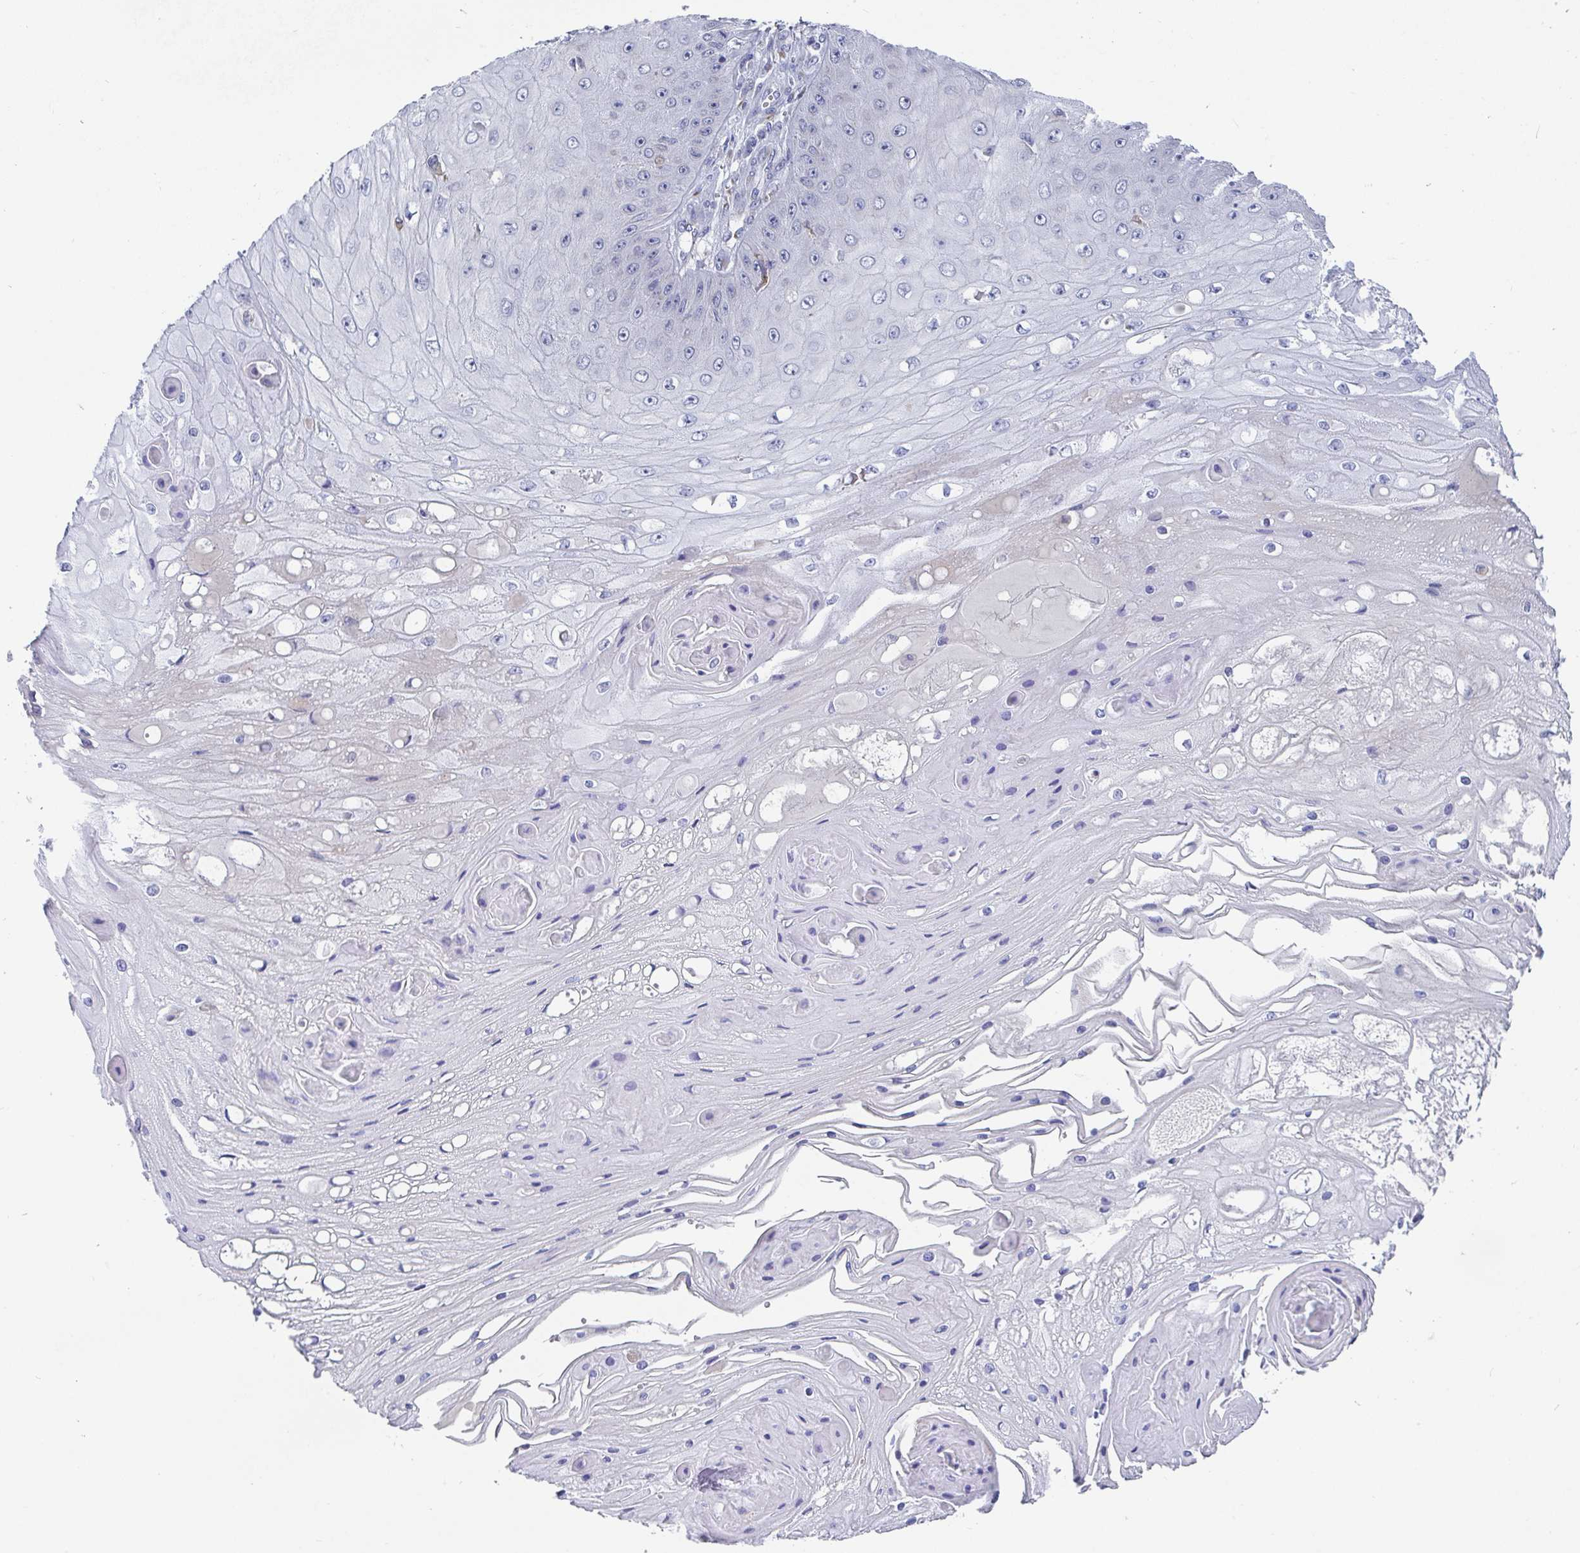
{"staining": {"intensity": "negative", "quantity": "none", "location": "none"}, "tissue": "skin cancer", "cell_type": "Tumor cells", "image_type": "cancer", "snomed": [{"axis": "morphology", "description": "Squamous cell carcinoma, NOS"}, {"axis": "topography", "description": "Skin"}], "caption": "Immunohistochemical staining of squamous cell carcinoma (skin) reveals no significant staining in tumor cells.", "gene": "TAS2R39", "patient": {"sex": "male", "age": 70}}